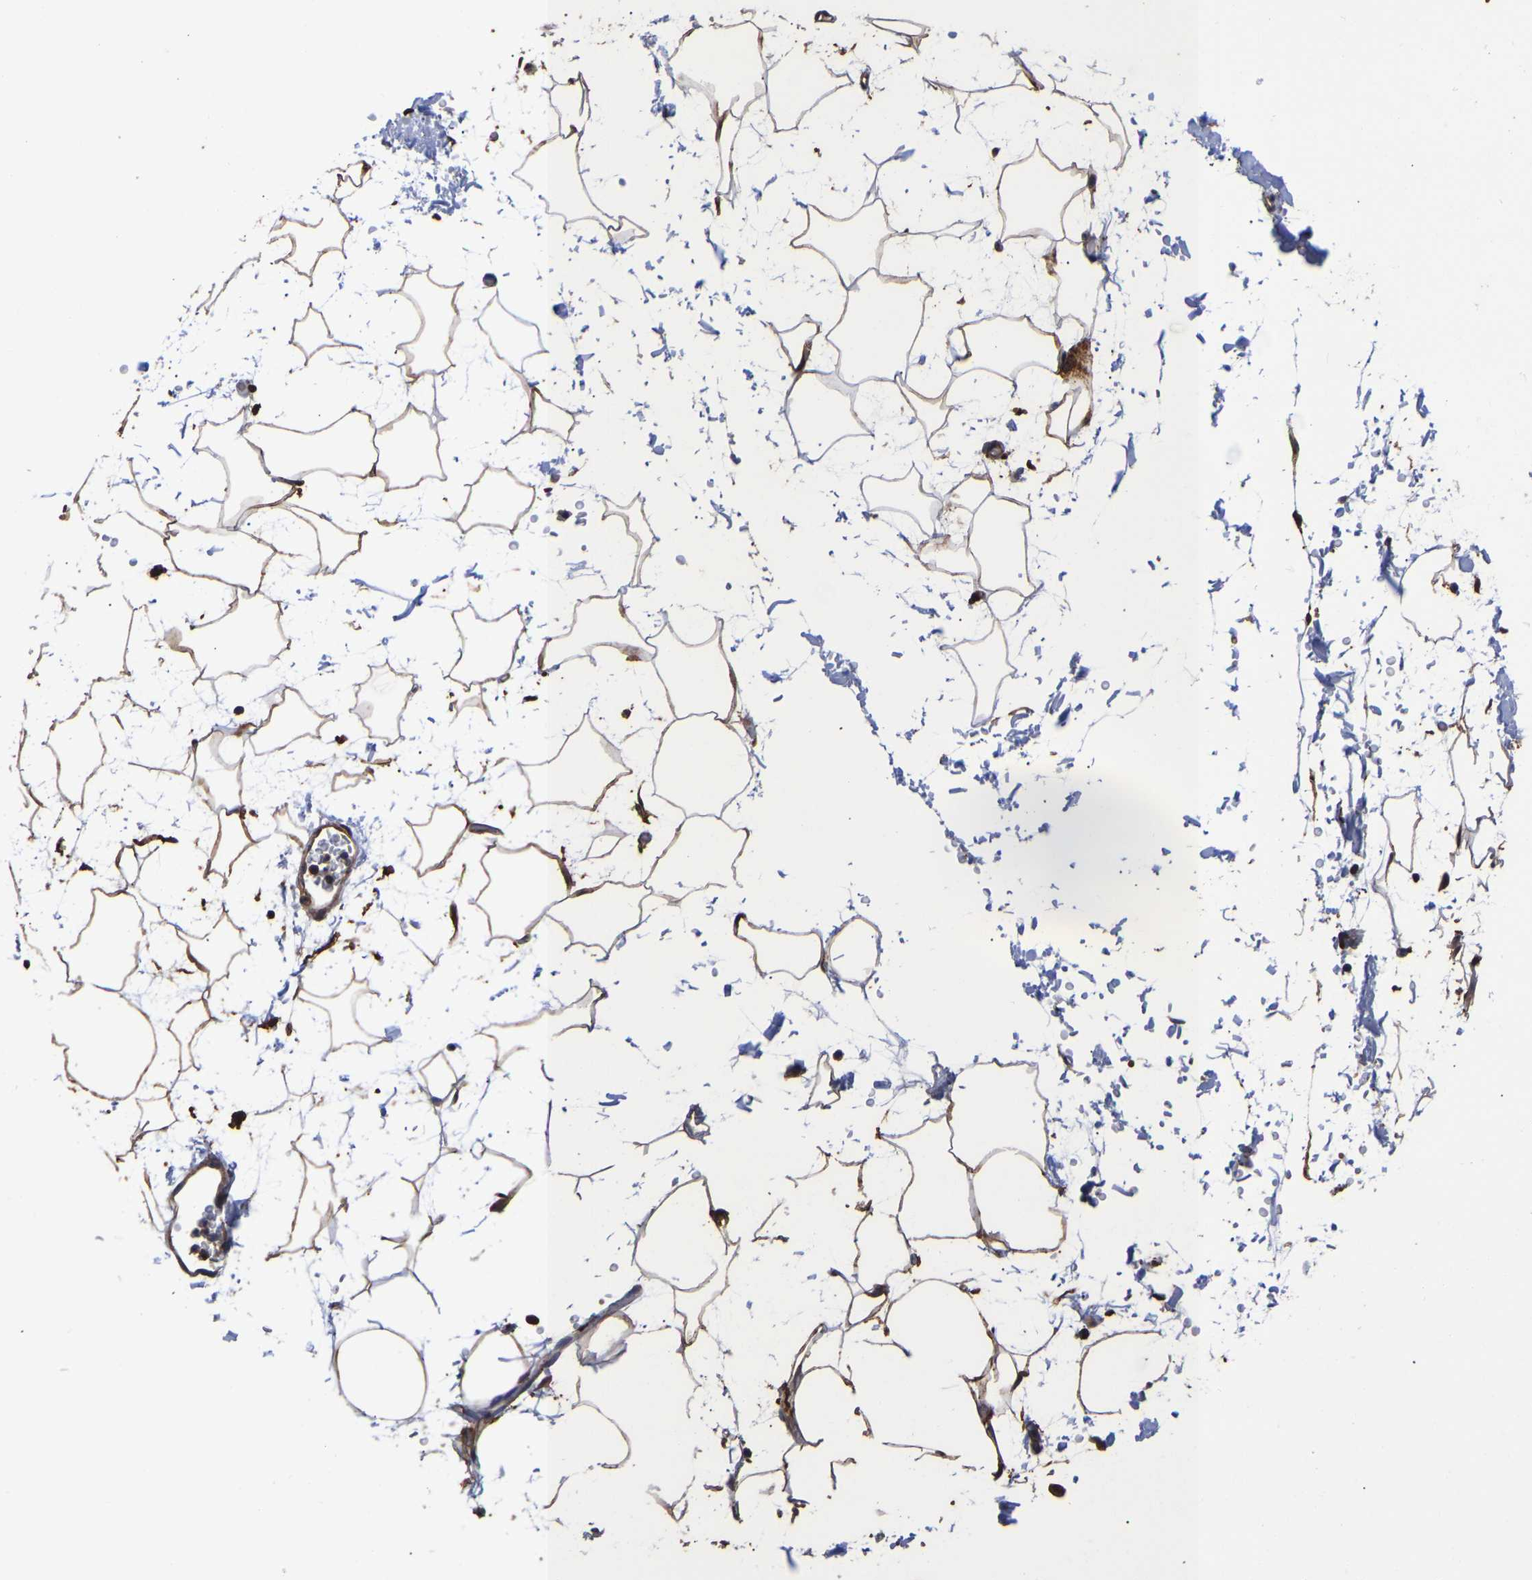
{"staining": {"intensity": "strong", "quantity": ">75%", "location": "cytoplasmic/membranous"}, "tissue": "adipose tissue", "cell_type": "Adipocytes", "image_type": "normal", "snomed": [{"axis": "morphology", "description": "Normal tissue, NOS"}, {"axis": "topography", "description": "Soft tissue"}], "caption": "Strong cytoplasmic/membranous expression for a protein is seen in about >75% of adipocytes of benign adipose tissue using IHC.", "gene": "LIF", "patient": {"sex": "male", "age": 72}}